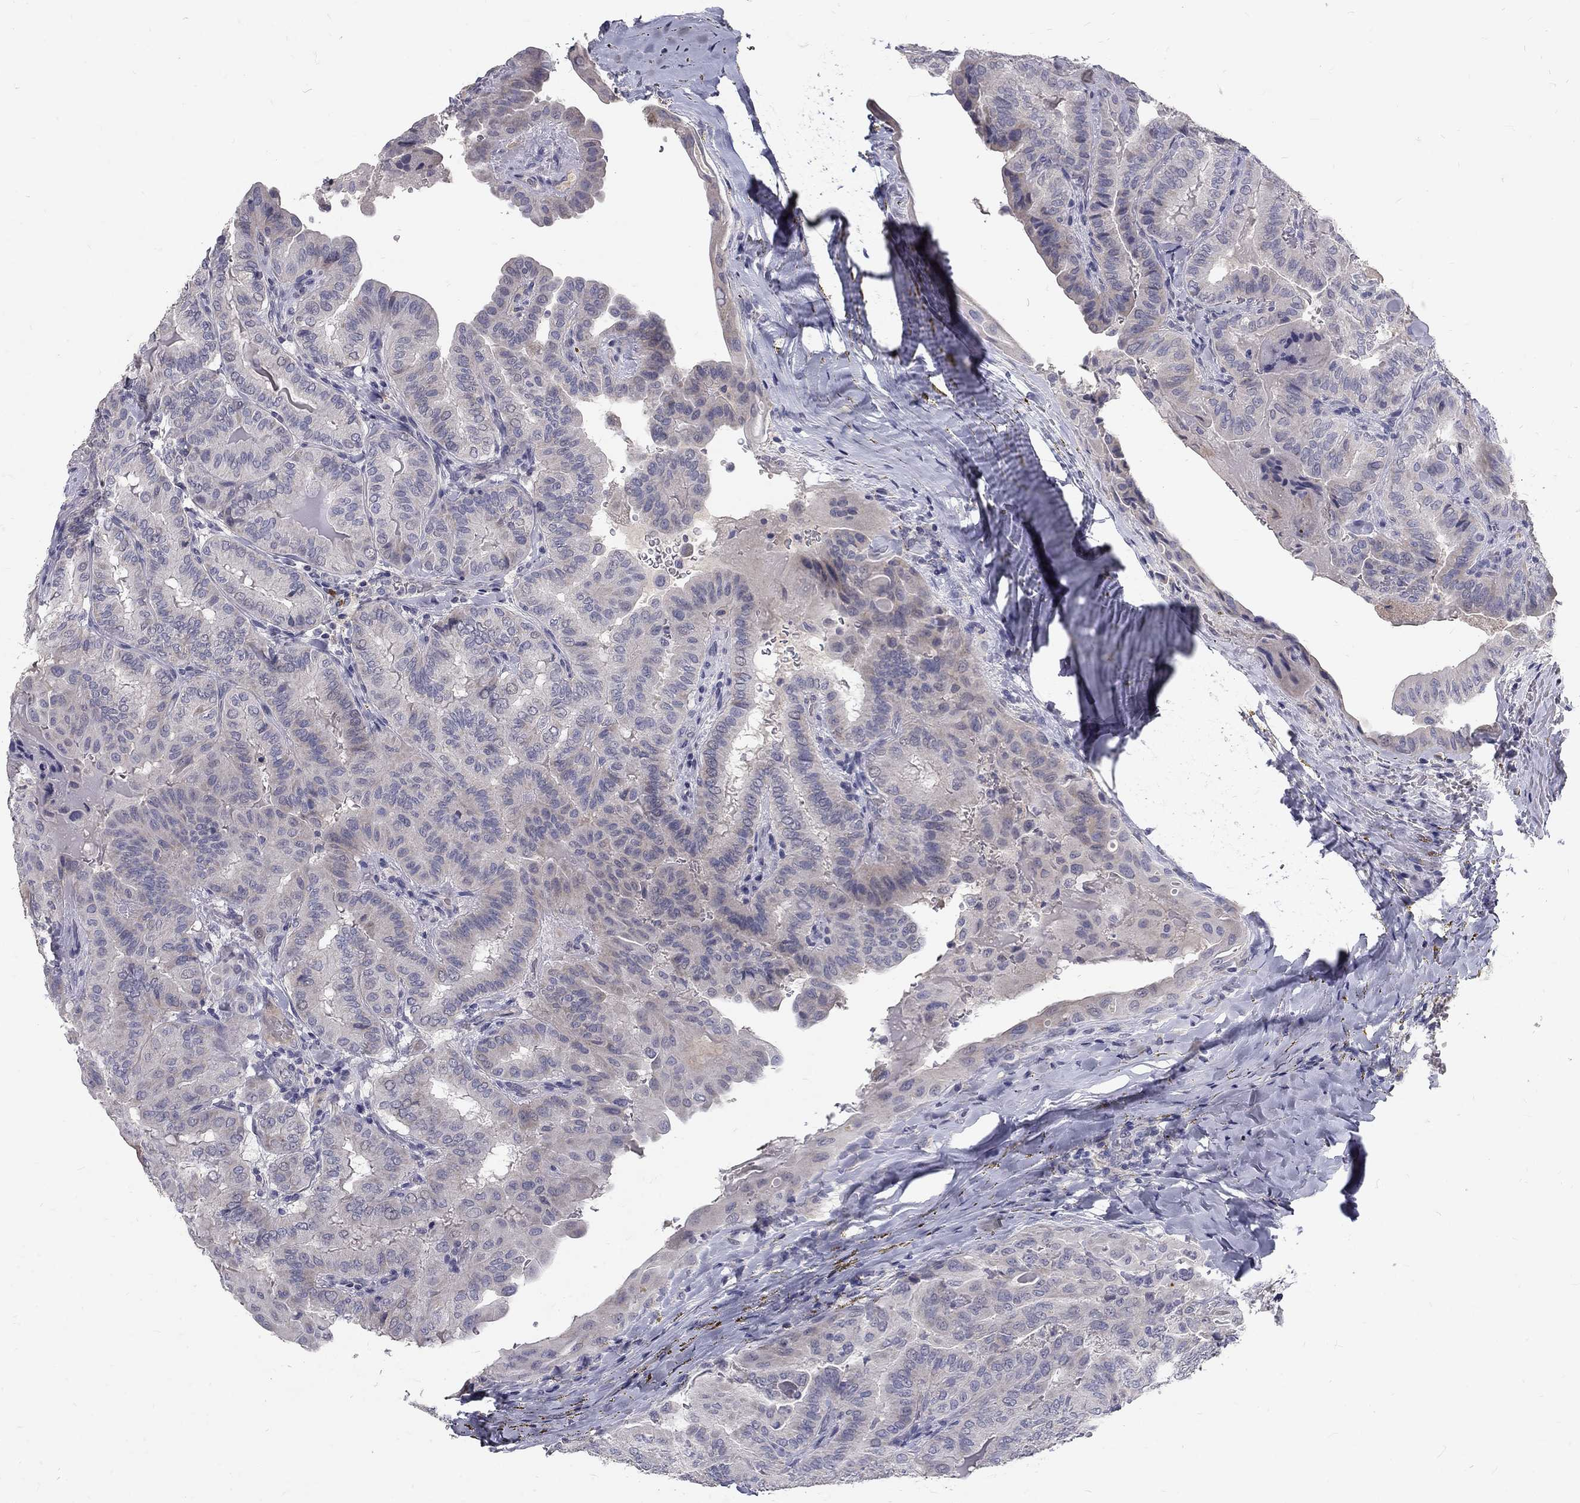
{"staining": {"intensity": "negative", "quantity": "none", "location": "none"}, "tissue": "thyroid cancer", "cell_type": "Tumor cells", "image_type": "cancer", "snomed": [{"axis": "morphology", "description": "Papillary adenocarcinoma, NOS"}, {"axis": "topography", "description": "Thyroid gland"}], "caption": "The immunohistochemistry (IHC) image has no significant staining in tumor cells of thyroid papillary adenocarcinoma tissue.", "gene": "NOS1", "patient": {"sex": "female", "age": 68}}